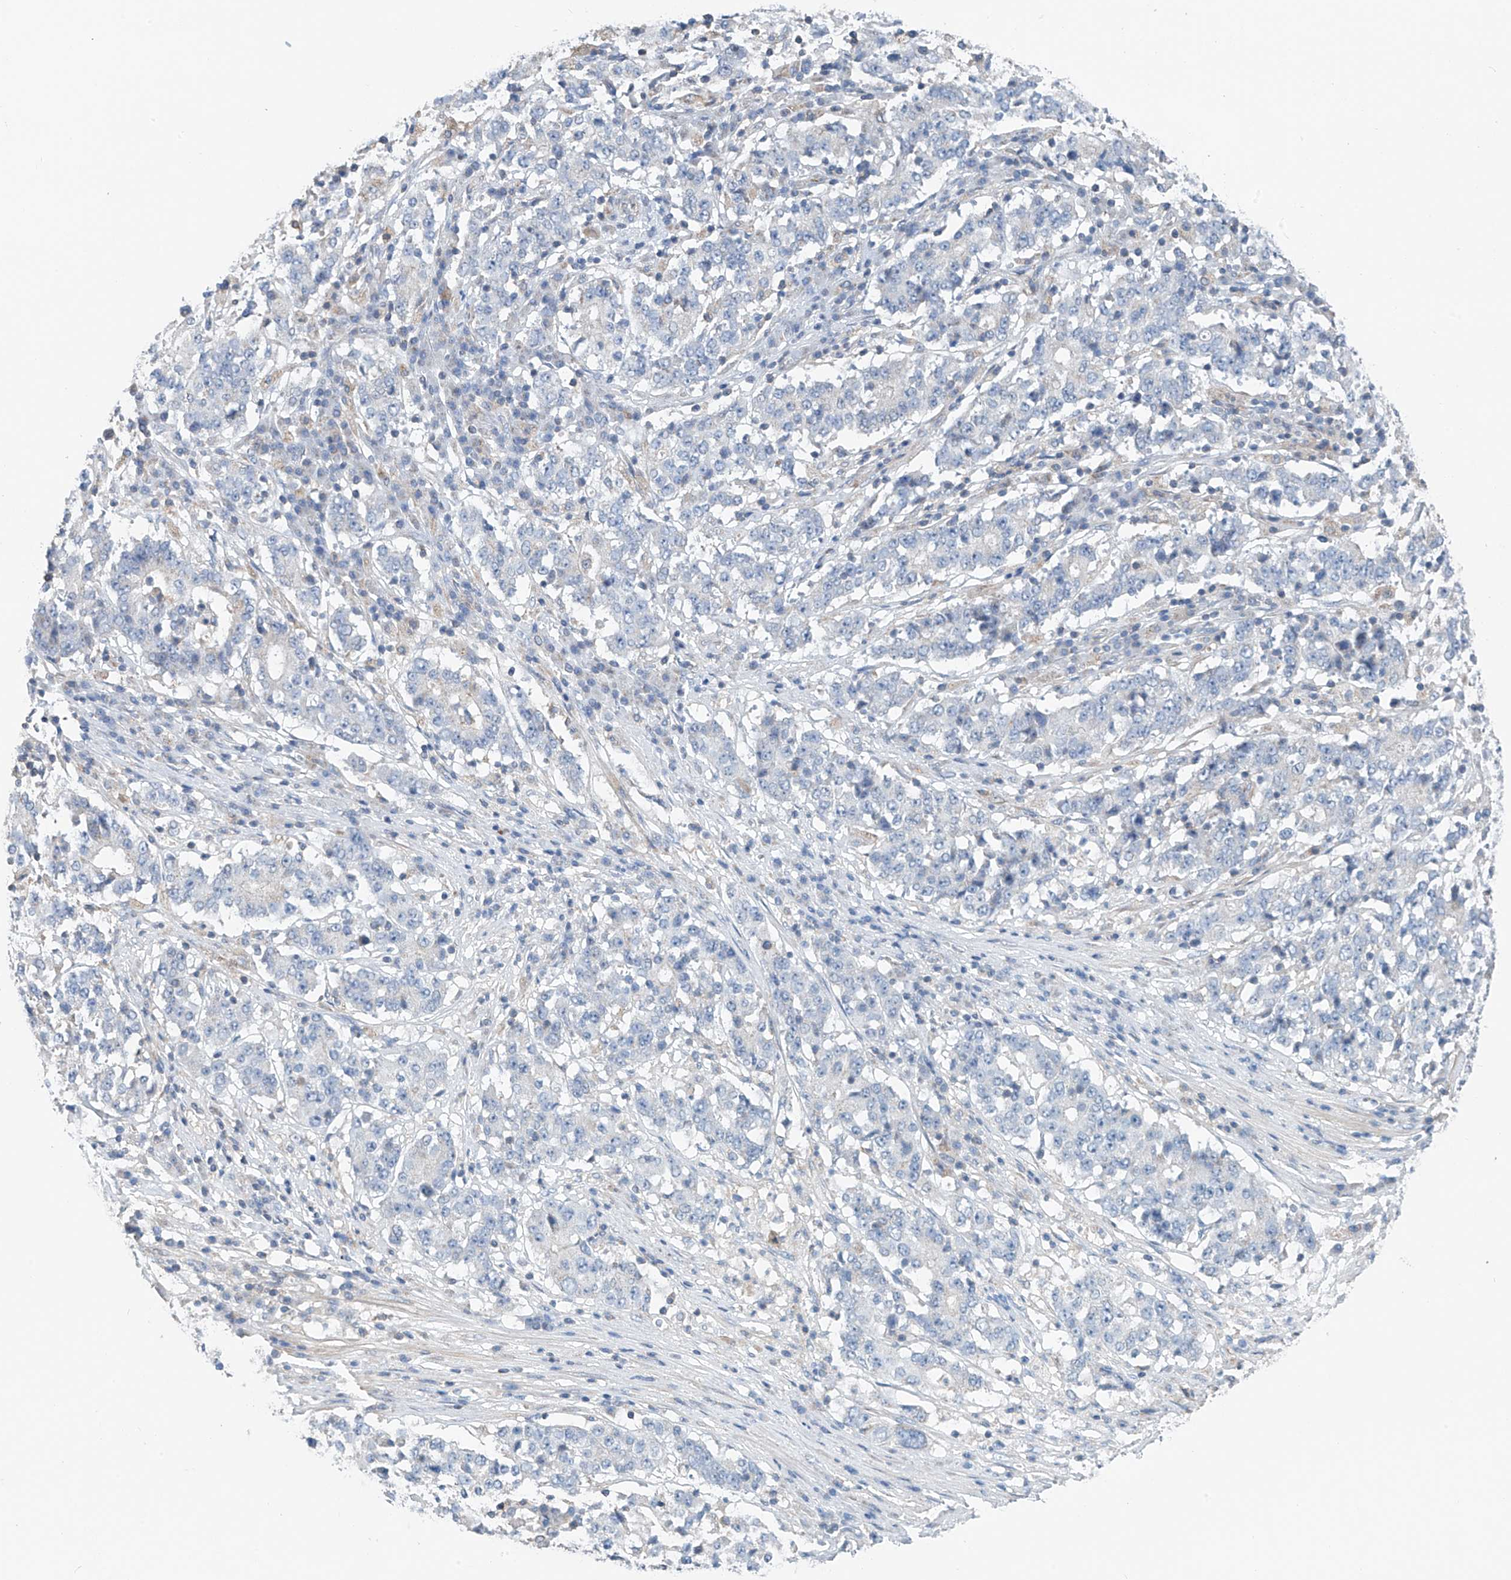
{"staining": {"intensity": "negative", "quantity": "none", "location": "none"}, "tissue": "stomach cancer", "cell_type": "Tumor cells", "image_type": "cancer", "snomed": [{"axis": "morphology", "description": "Adenocarcinoma, NOS"}, {"axis": "topography", "description": "Stomach"}], "caption": "Immunohistochemistry image of human stomach adenocarcinoma stained for a protein (brown), which displays no staining in tumor cells.", "gene": "SYN3", "patient": {"sex": "male", "age": 59}}